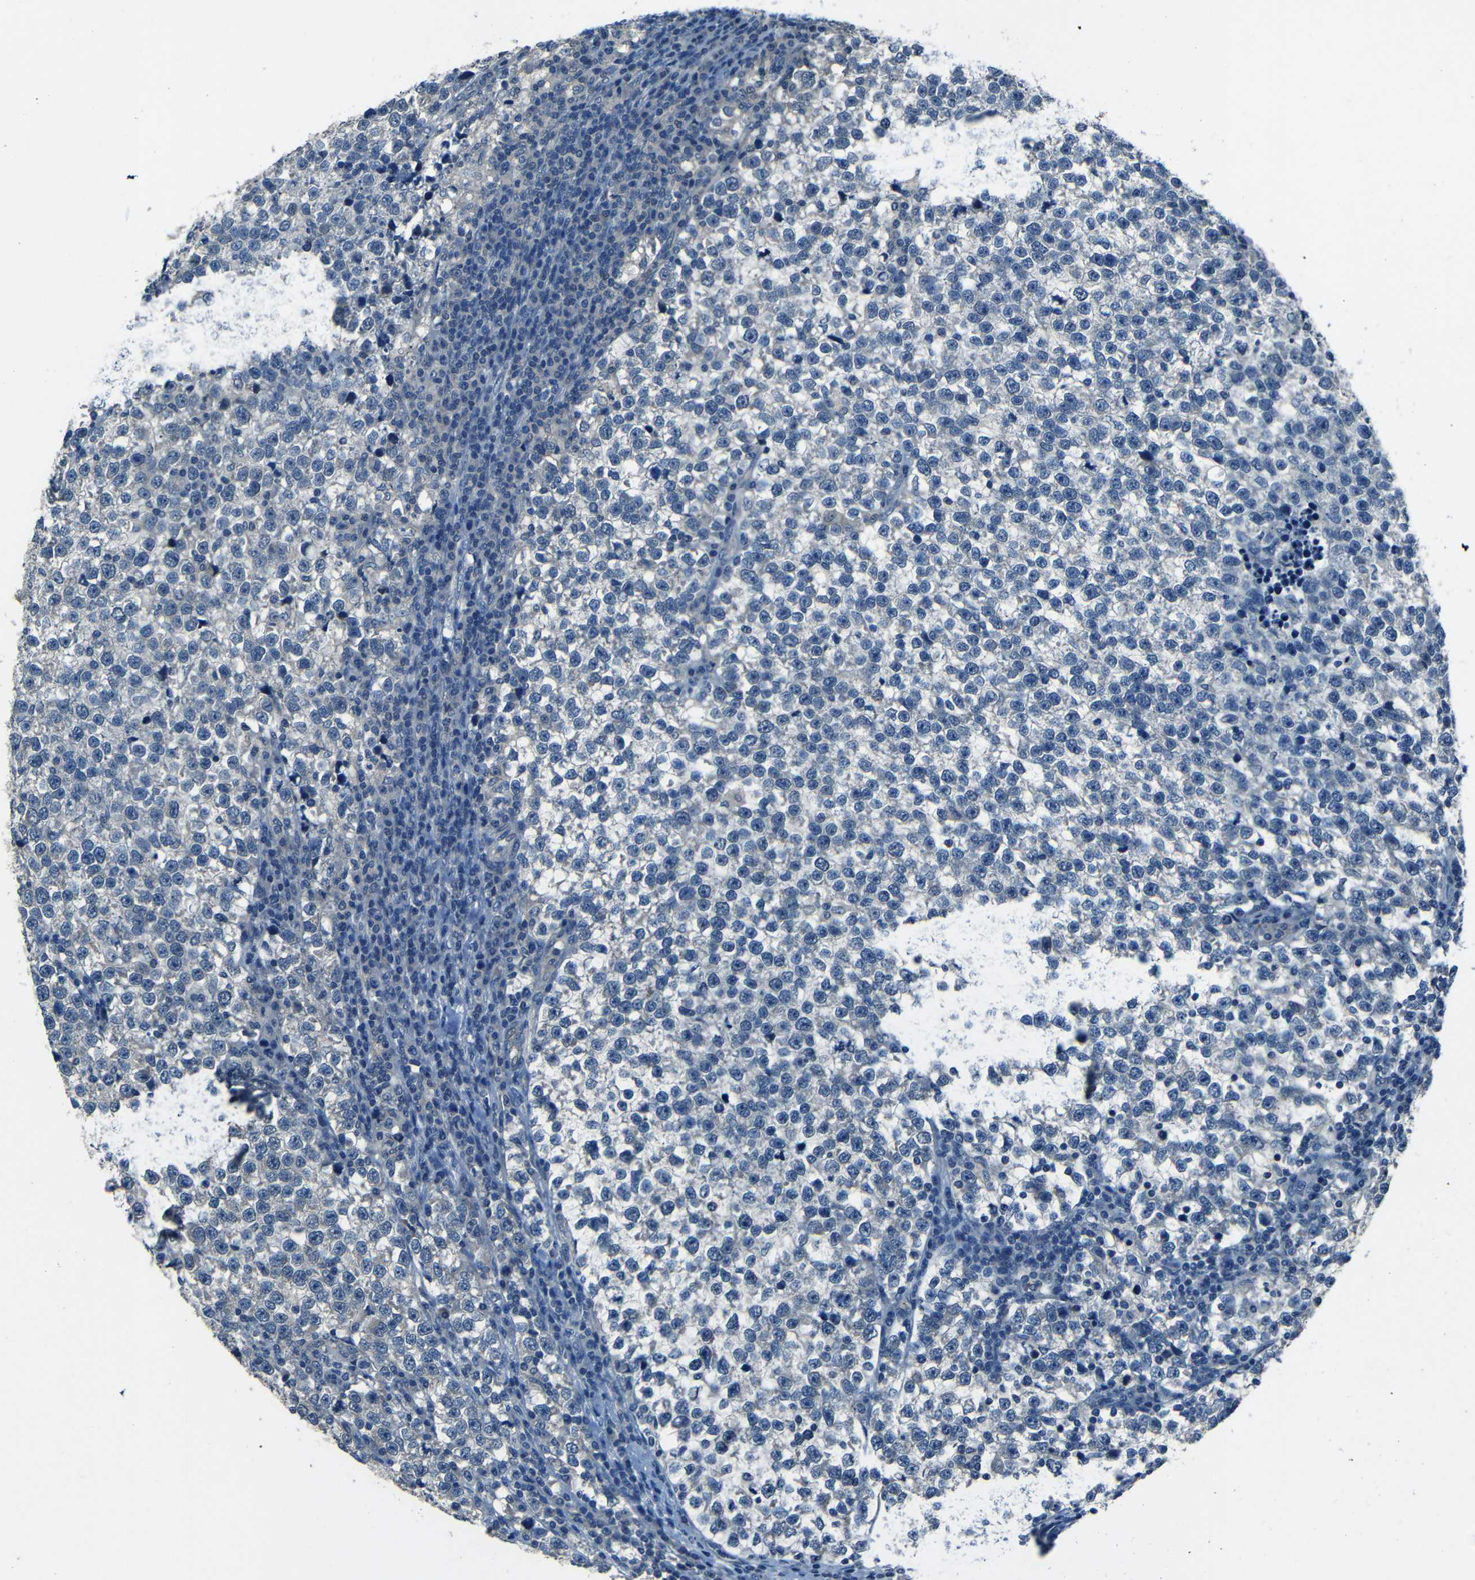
{"staining": {"intensity": "negative", "quantity": "none", "location": "none"}, "tissue": "testis cancer", "cell_type": "Tumor cells", "image_type": "cancer", "snomed": [{"axis": "morphology", "description": "Normal tissue, NOS"}, {"axis": "morphology", "description": "Seminoma, NOS"}, {"axis": "topography", "description": "Testis"}], "caption": "Immunohistochemical staining of human seminoma (testis) exhibits no significant staining in tumor cells.", "gene": "SLA", "patient": {"sex": "male", "age": 43}}